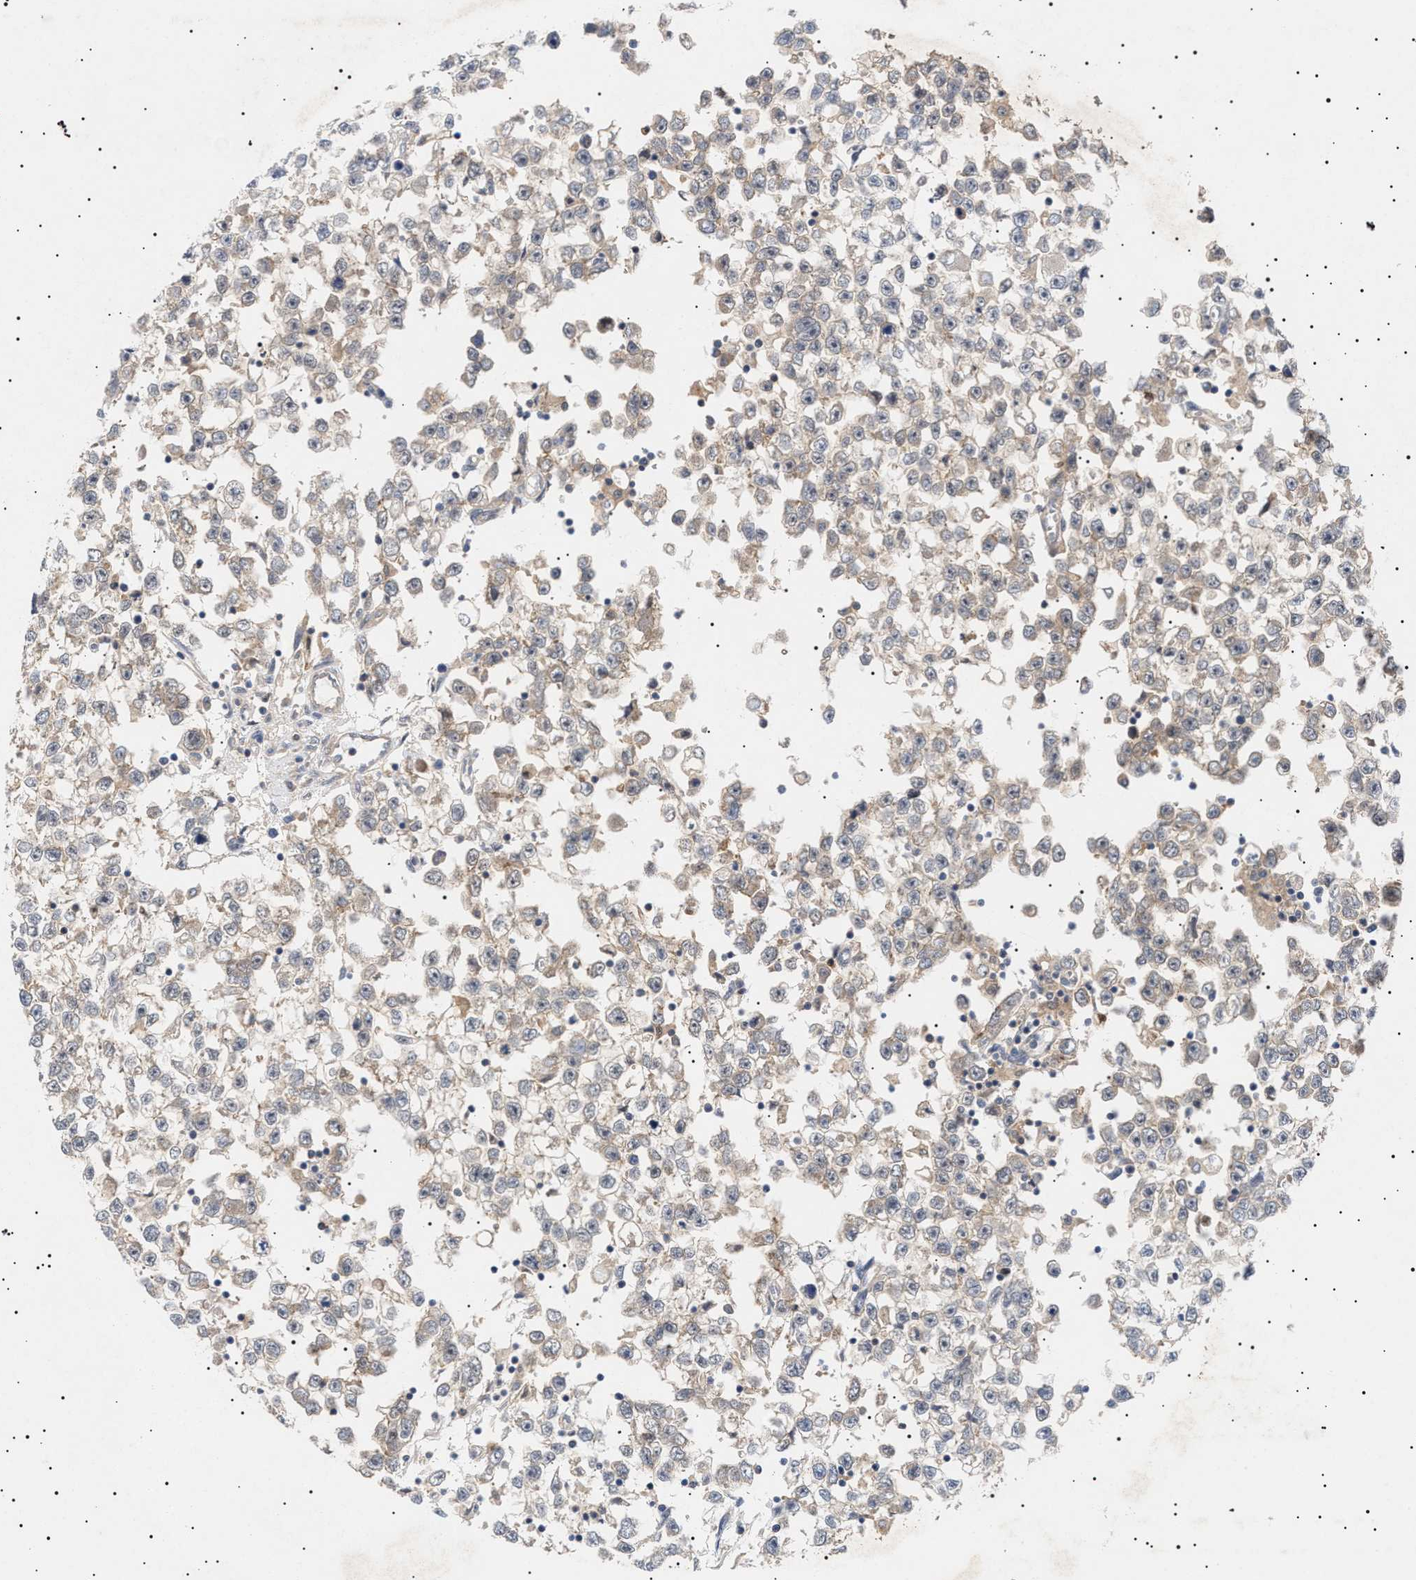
{"staining": {"intensity": "weak", "quantity": "<25%", "location": "cytoplasmic/membranous"}, "tissue": "testis cancer", "cell_type": "Tumor cells", "image_type": "cancer", "snomed": [{"axis": "morphology", "description": "Seminoma, NOS"}, {"axis": "morphology", "description": "Carcinoma, Embryonal, NOS"}, {"axis": "topography", "description": "Testis"}], "caption": "An IHC histopathology image of testis seminoma is shown. There is no staining in tumor cells of testis seminoma.", "gene": "NPLOC4", "patient": {"sex": "male", "age": 51}}